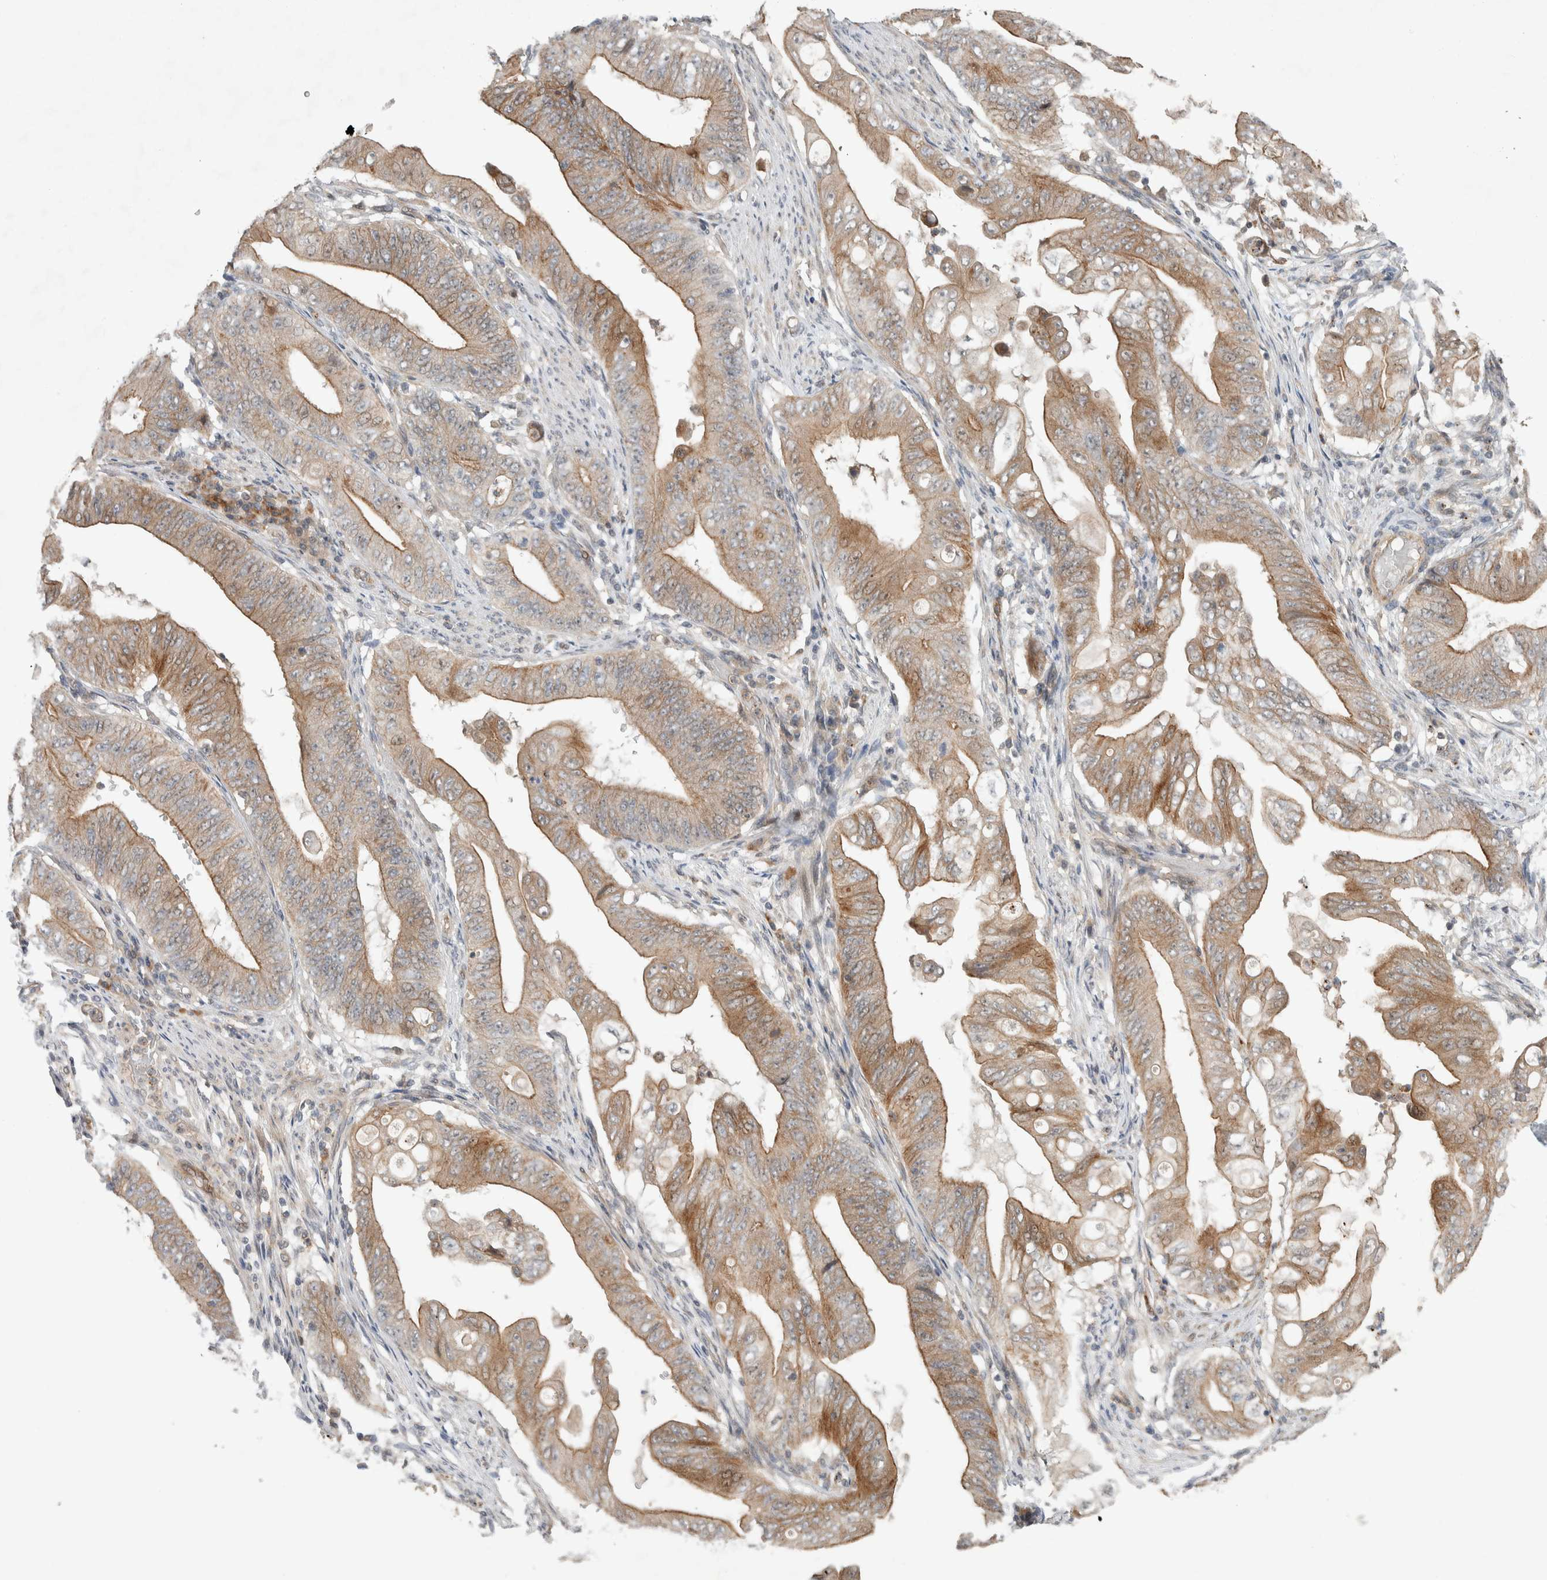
{"staining": {"intensity": "moderate", "quantity": ">75%", "location": "cytoplasmic/membranous"}, "tissue": "stomach cancer", "cell_type": "Tumor cells", "image_type": "cancer", "snomed": [{"axis": "morphology", "description": "Adenocarcinoma, NOS"}, {"axis": "topography", "description": "Stomach"}], "caption": "Protein analysis of stomach adenocarcinoma tissue shows moderate cytoplasmic/membranous staining in about >75% of tumor cells. The staining is performed using DAB brown chromogen to label protein expression. The nuclei are counter-stained blue using hematoxylin.", "gene": "DEPTOR", "patient": {"sex": "female", "age": 73}}